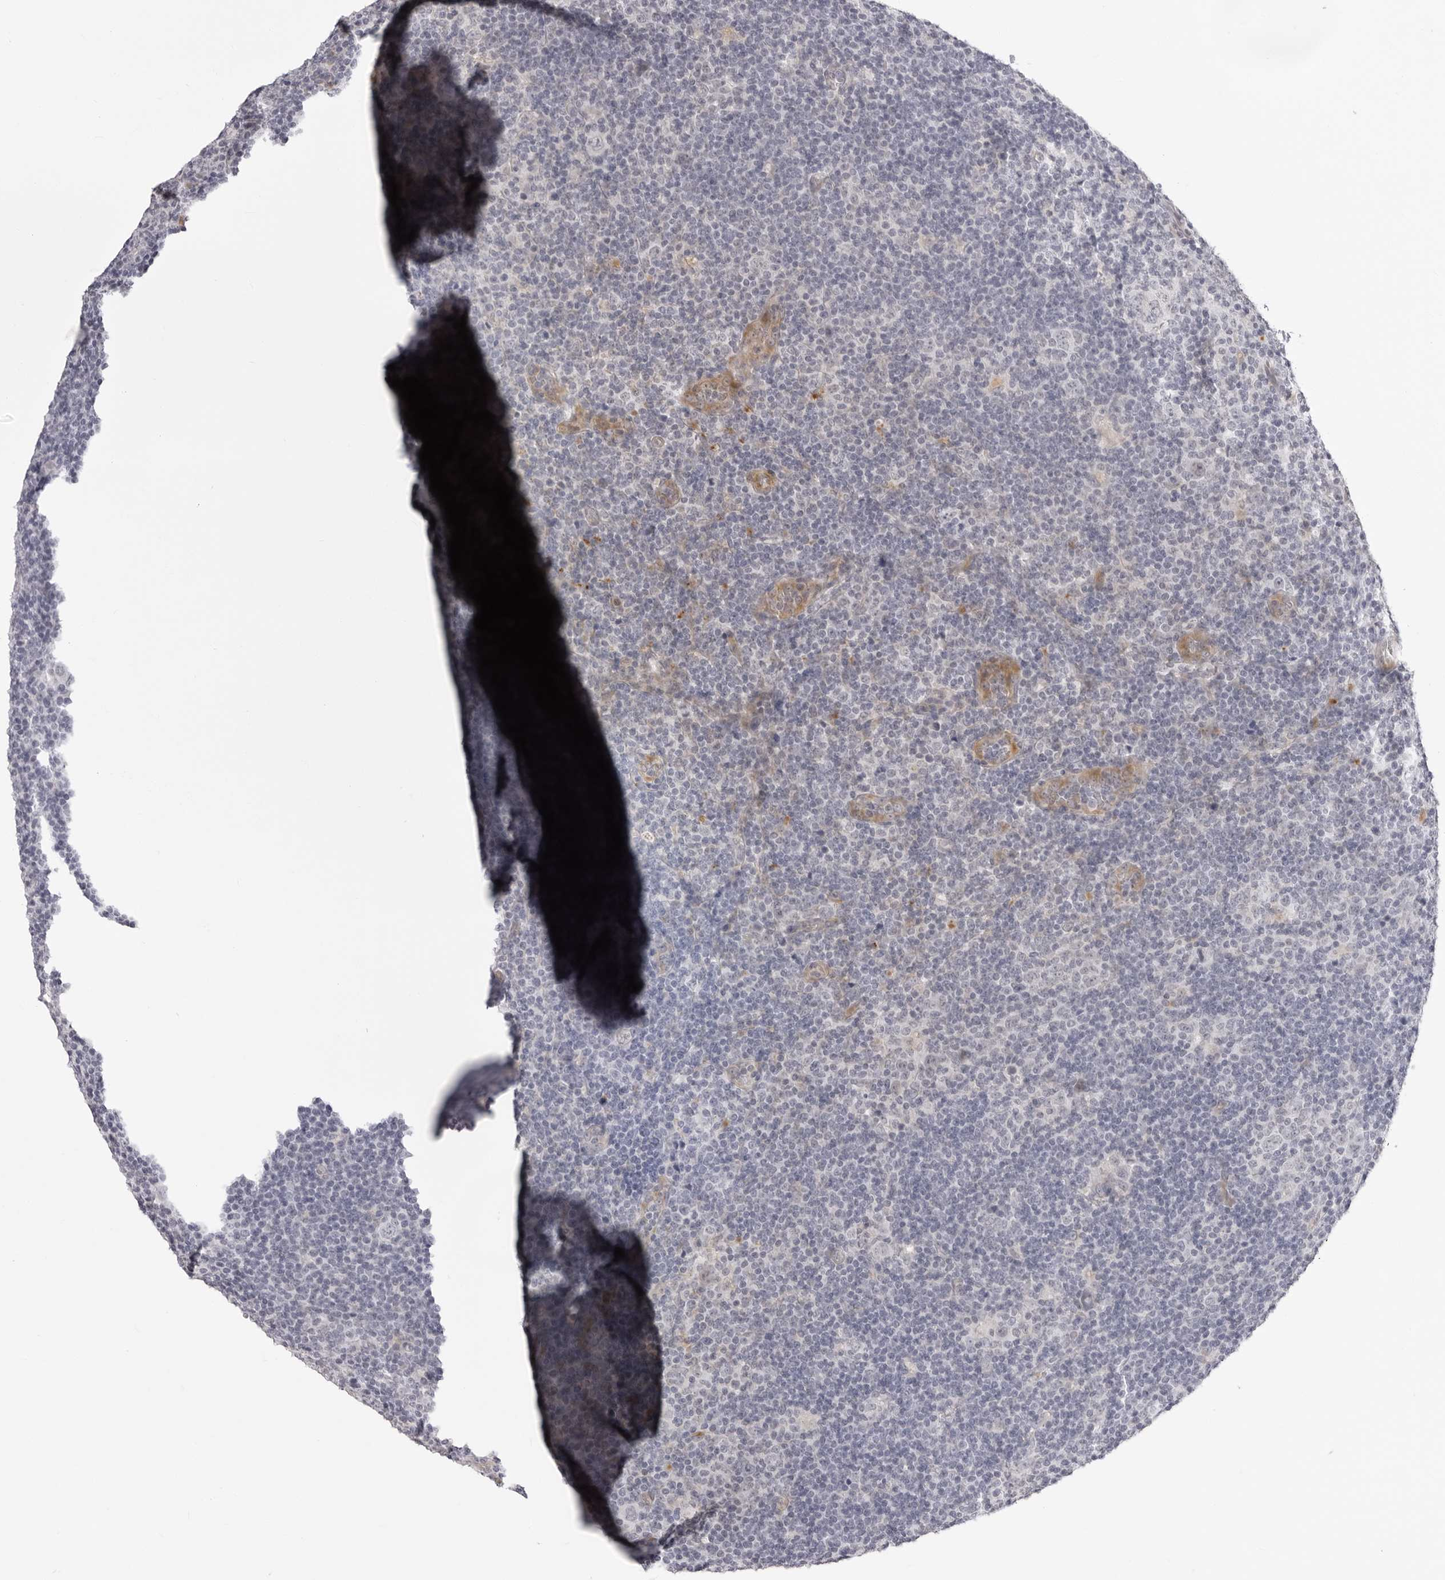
{"staining": {"intensity": "negative", "quantity": "none", "location": "none"}, "tissue": "lymphoma", "cell_type": "Tumor cells", "image_type": "cancer", "snomed": [{"axis": "morphology", "description": "Hodgkin's disease, NOS"}, {"axis": "topography", "description": "Lymph node"}], "caption": "Immunohistochemistry image of lymphoma stained for a protein (brown), which exhibits no positivity in tumor cells.", "gene": "SUGCT", "patient": {"sex": "female", "age": 57}}